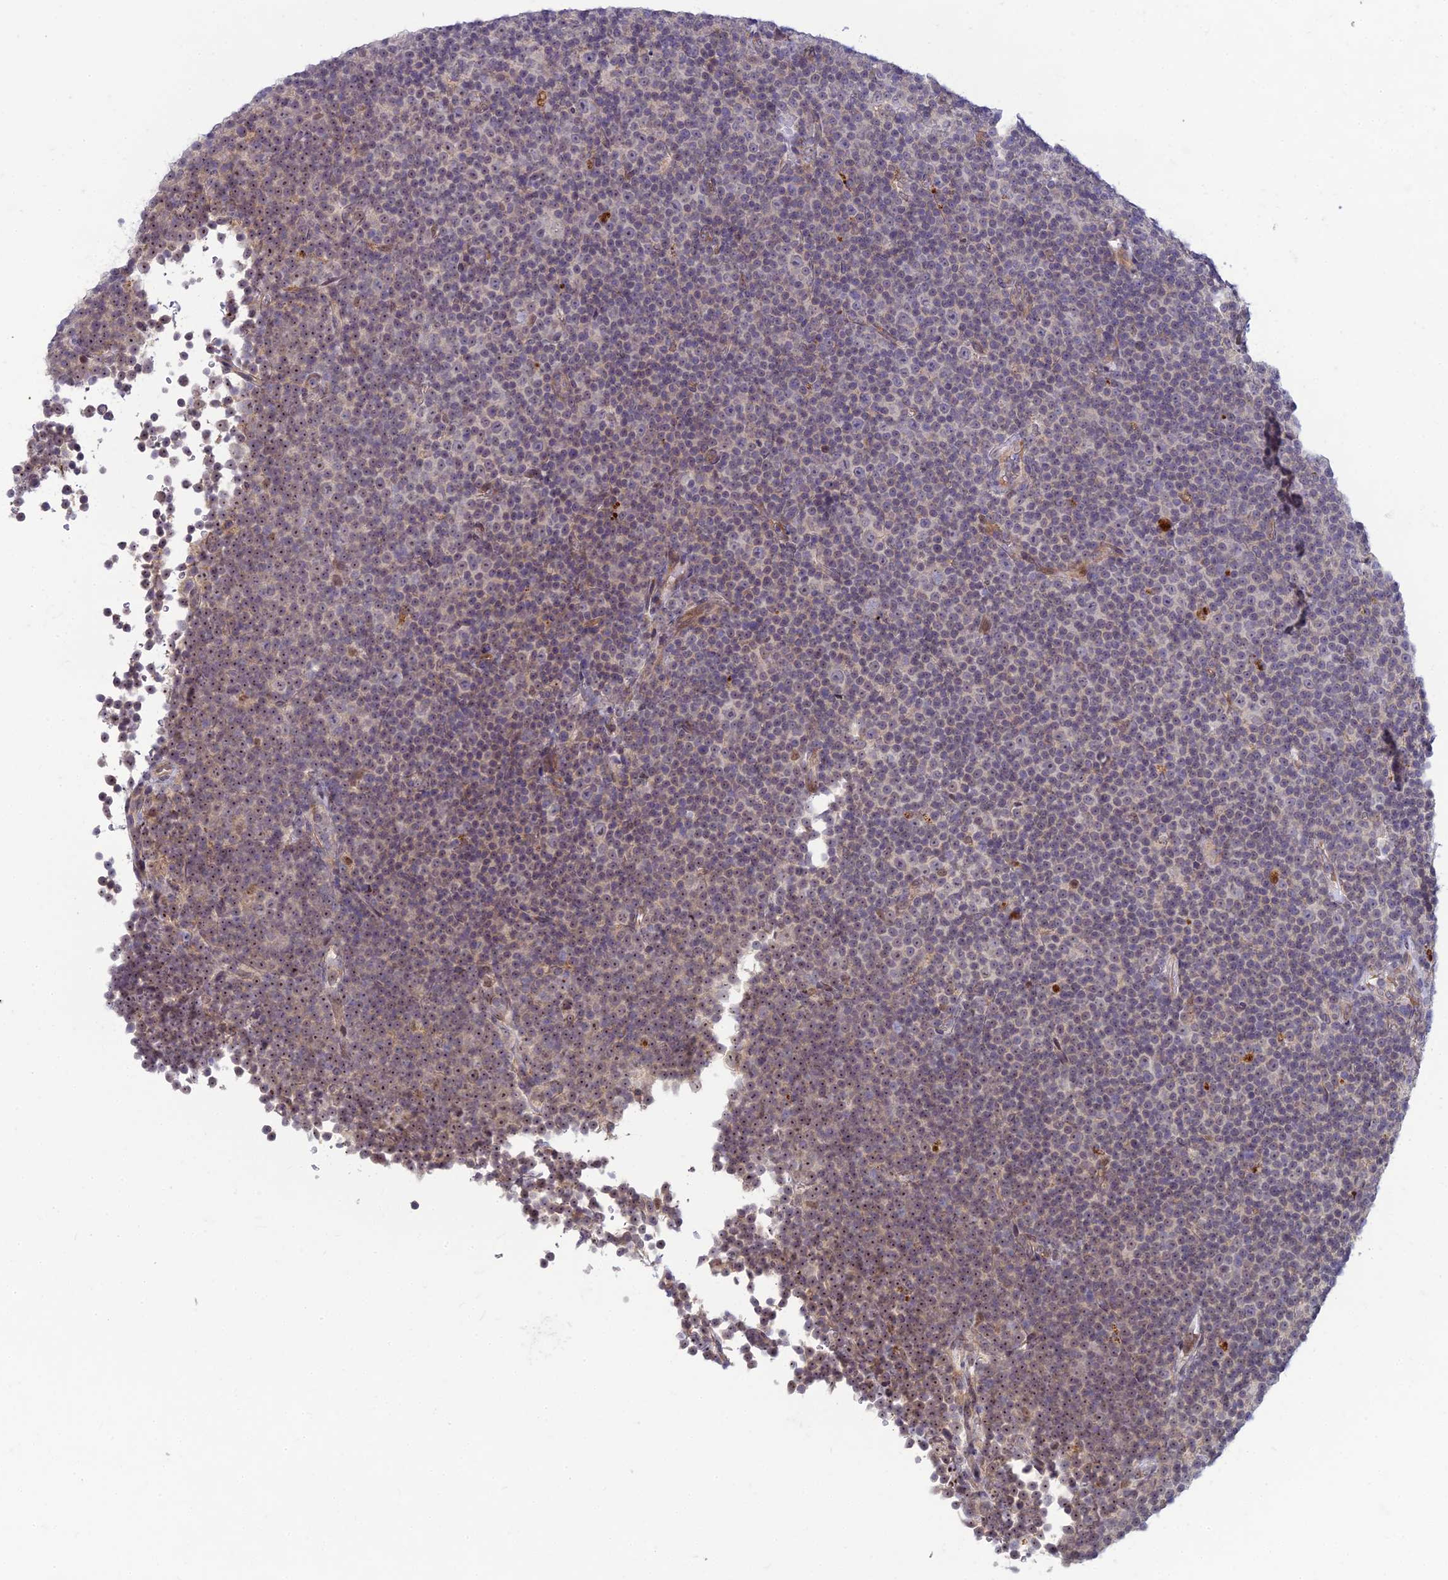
{"staining": {"intensity": "weak", "quantity": ">75%", "location": "nuclear"}, "tissue": "lymphoma", "cell_type": "Tumor cells", "image_type": "cancer", "snomed": [{"axis": "morphology", "description": "Malignant lymphoma, non-Hodgkin's type, Low grade"}, {"axis": "topography", "description": "Lymph node"}], "caption": "IHC of human low-grade malignant lymphoma, non-Hodgkin's type reveals low levels of weak nuclear expression in approximately >75% of tumor cells. (brown staining indicates protein expression, while blue staining denotes nuclei).", "gene": "DTX2", "patient": {"sex": "female", "age": 67}}